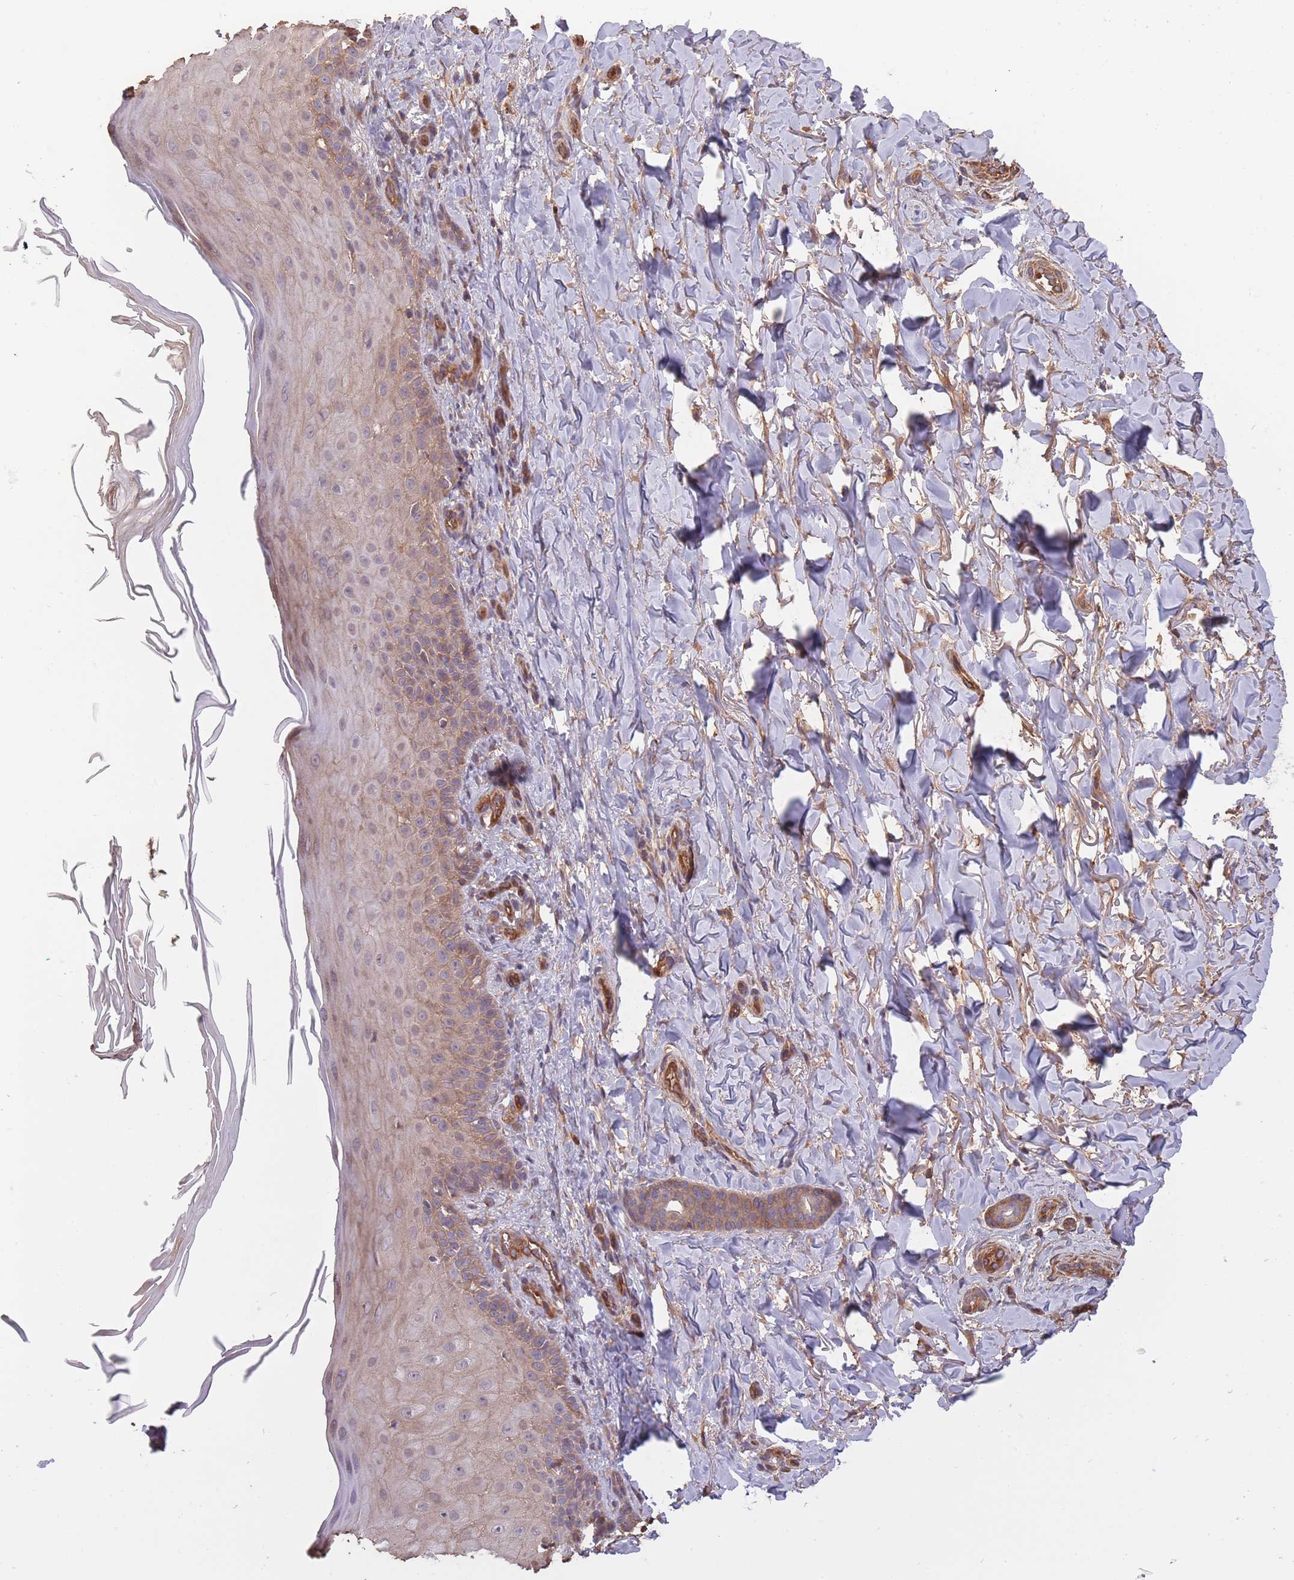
{"staining": {"intensity": "negative", "quantity": "none", "location": "none"}, "tissue": "skin", "cell_type": "Fibroblasts", "image_type": "normal", "snomed": [{"axis": "morphology", "description": "Normal tissue, NOS"}, {"axis": "topography", "description": "Skin"}], "caption": "The photomicrograph shows no significant positivity in fibroblasts of skin.", "gene": "ARMH3", "patient": {"sex": "male", "age": 81}}